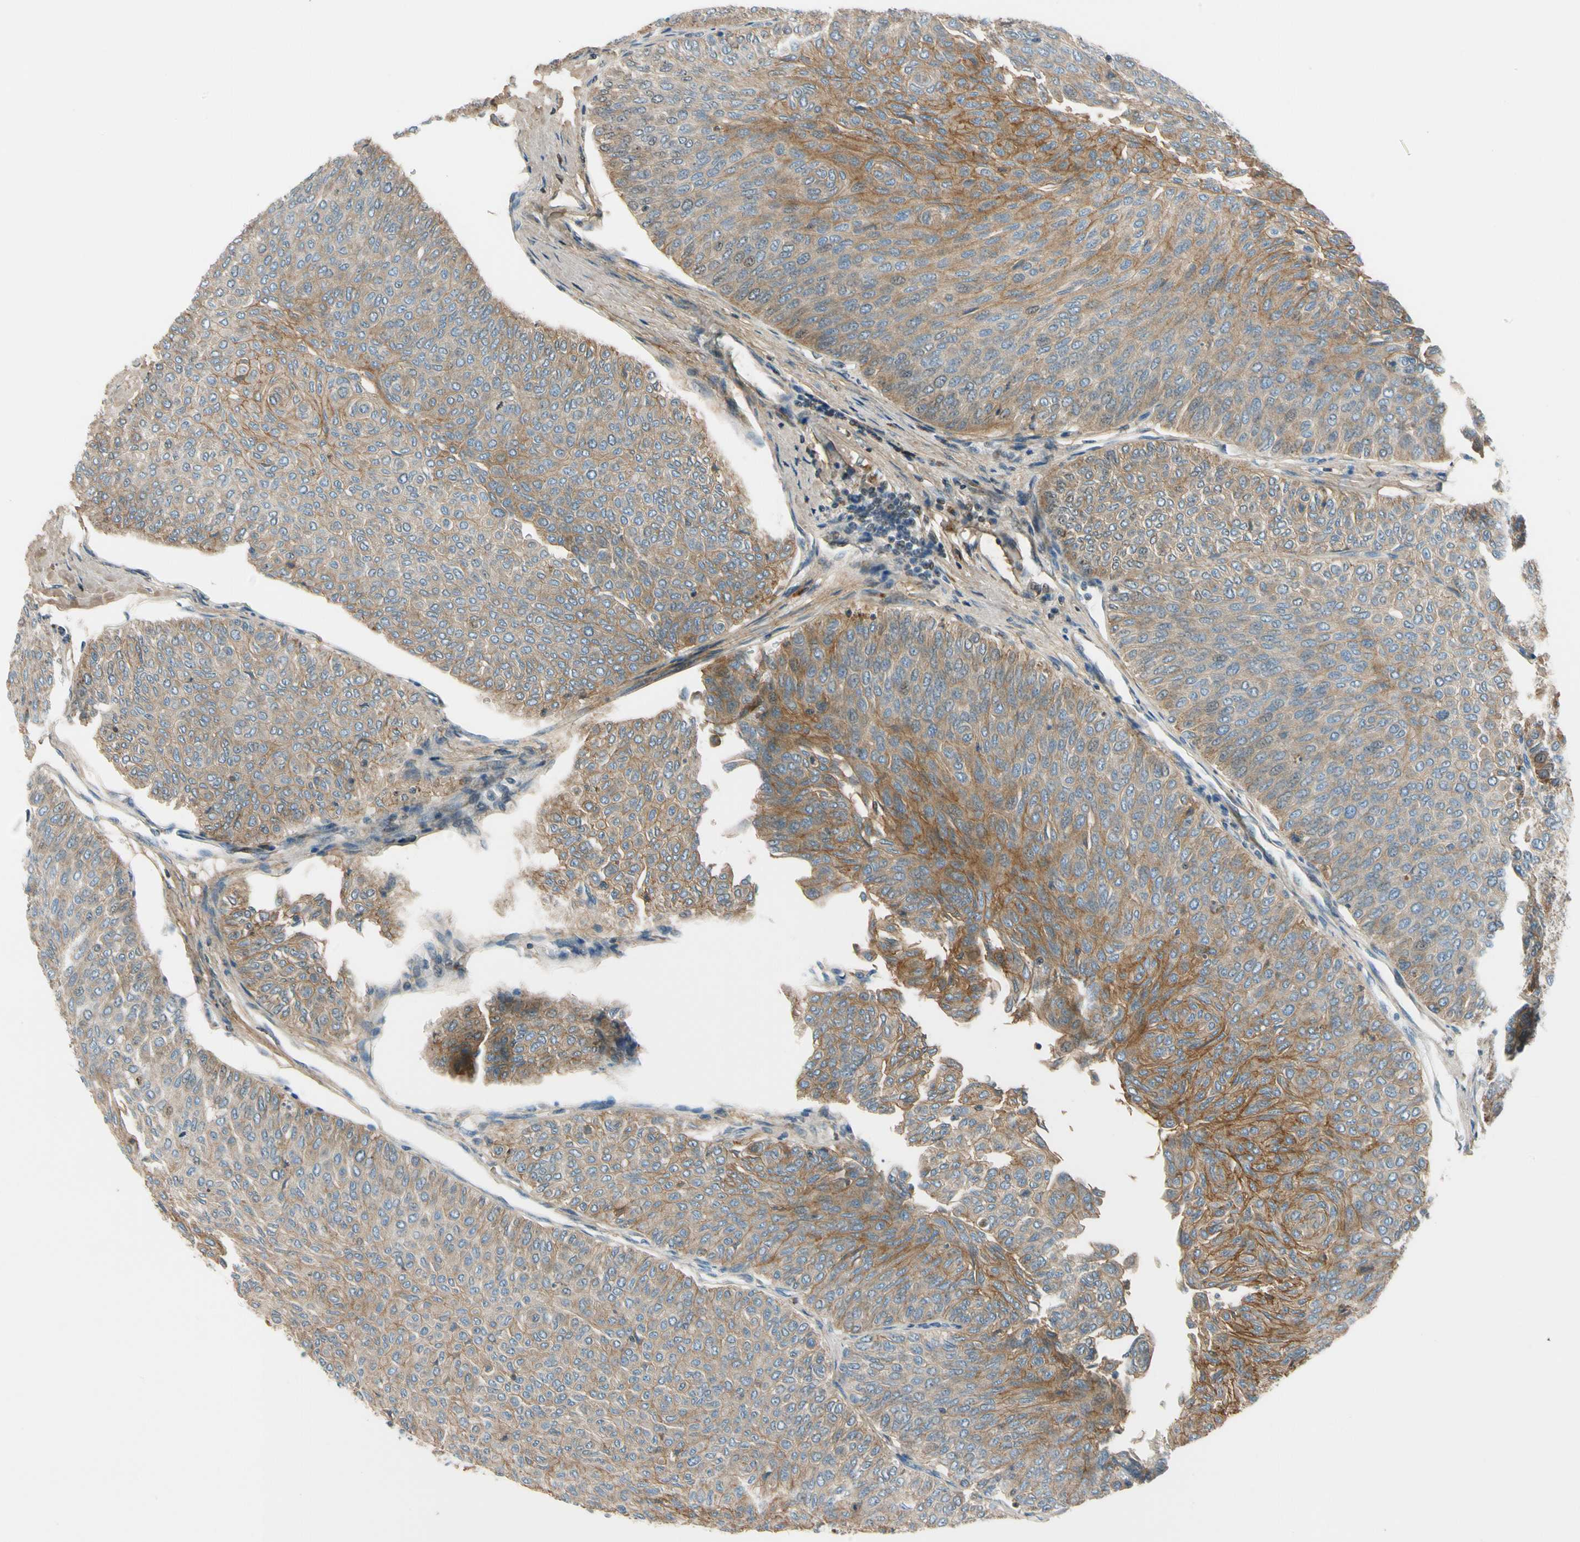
{"staining": {"intensity": "weak", "quantity": ">75%", "location": "cytoplasmic/membranous"}, "tissue": "urothelial cancer", "cell_type": "Tumor cells", "image_type": "cancer", "snomed": [{"axis": "morphology", "description": "Urothelial carcinoma, Low grade"}, {"axis": "topography", "description": "Urinary bladder"}], "caption": "Immunohistochemical staining of urothelial cancer displays low levels of weak cytoplasmic/membranous protein expression in about >75% of tumor cells.", "gene": "MST1R", "patient": {"sex": "male", "age": 78}}